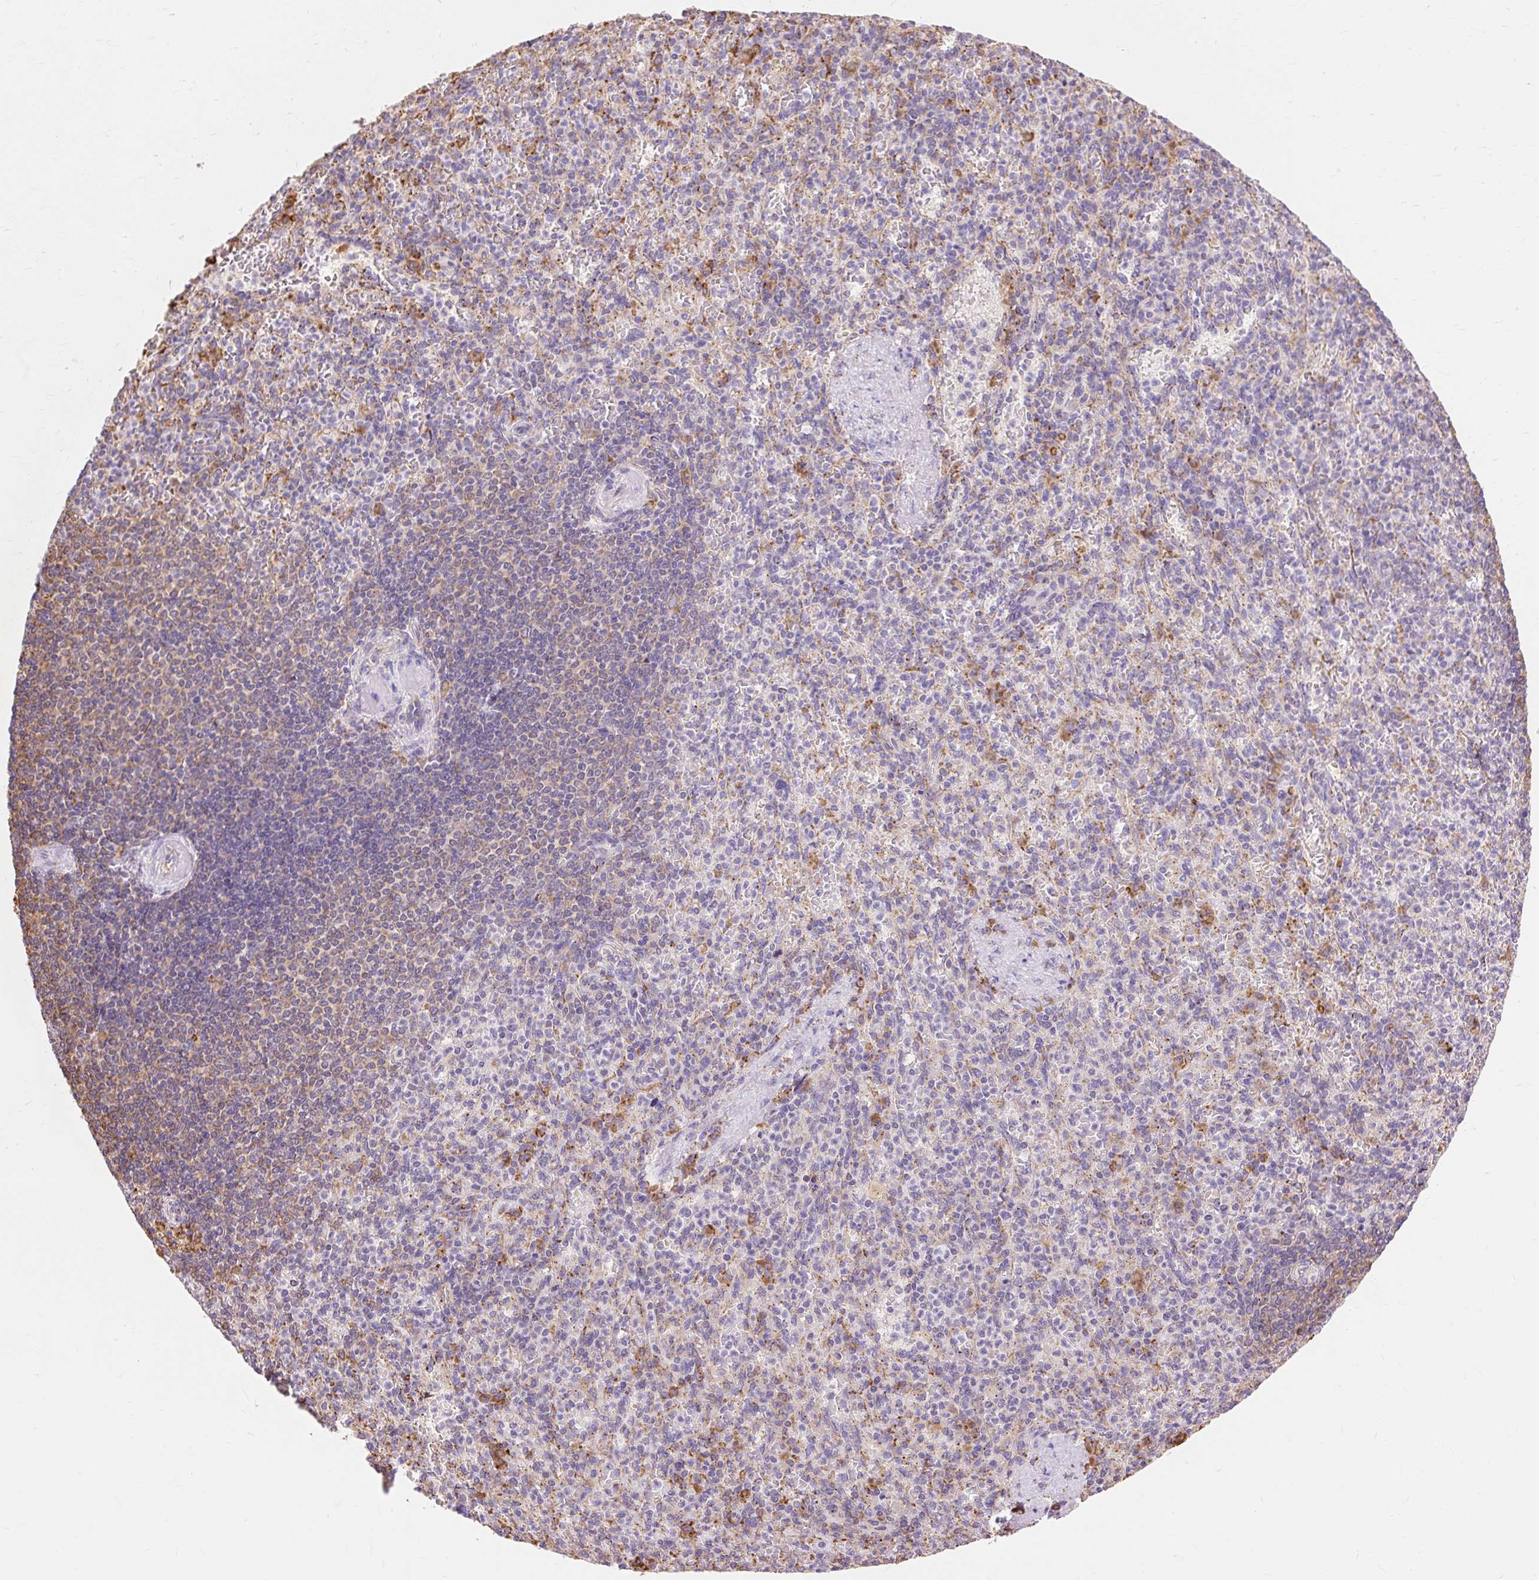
{"staining": {"intensity": "weak", "quantity": "25%-75%", "location": "cytoplasmic/membranous"}, "tissue": "spleen", "cell_type": "Cells in red pulp", "image_type": "normal", "snomed": [{"axis": "morphology", "description": "Normal tissue, NOS"}, {"axis": "topography", "description": "Spleen"}], "caption": "Brown immunohistochemical staining in benign human spleen demonstrates weak cytoplasmic/membranous expression in approximately 25%-75% of cells in red pulp.", "gene": "ENSG00000260836", "patient": {"sex": "female", "age": 74}}